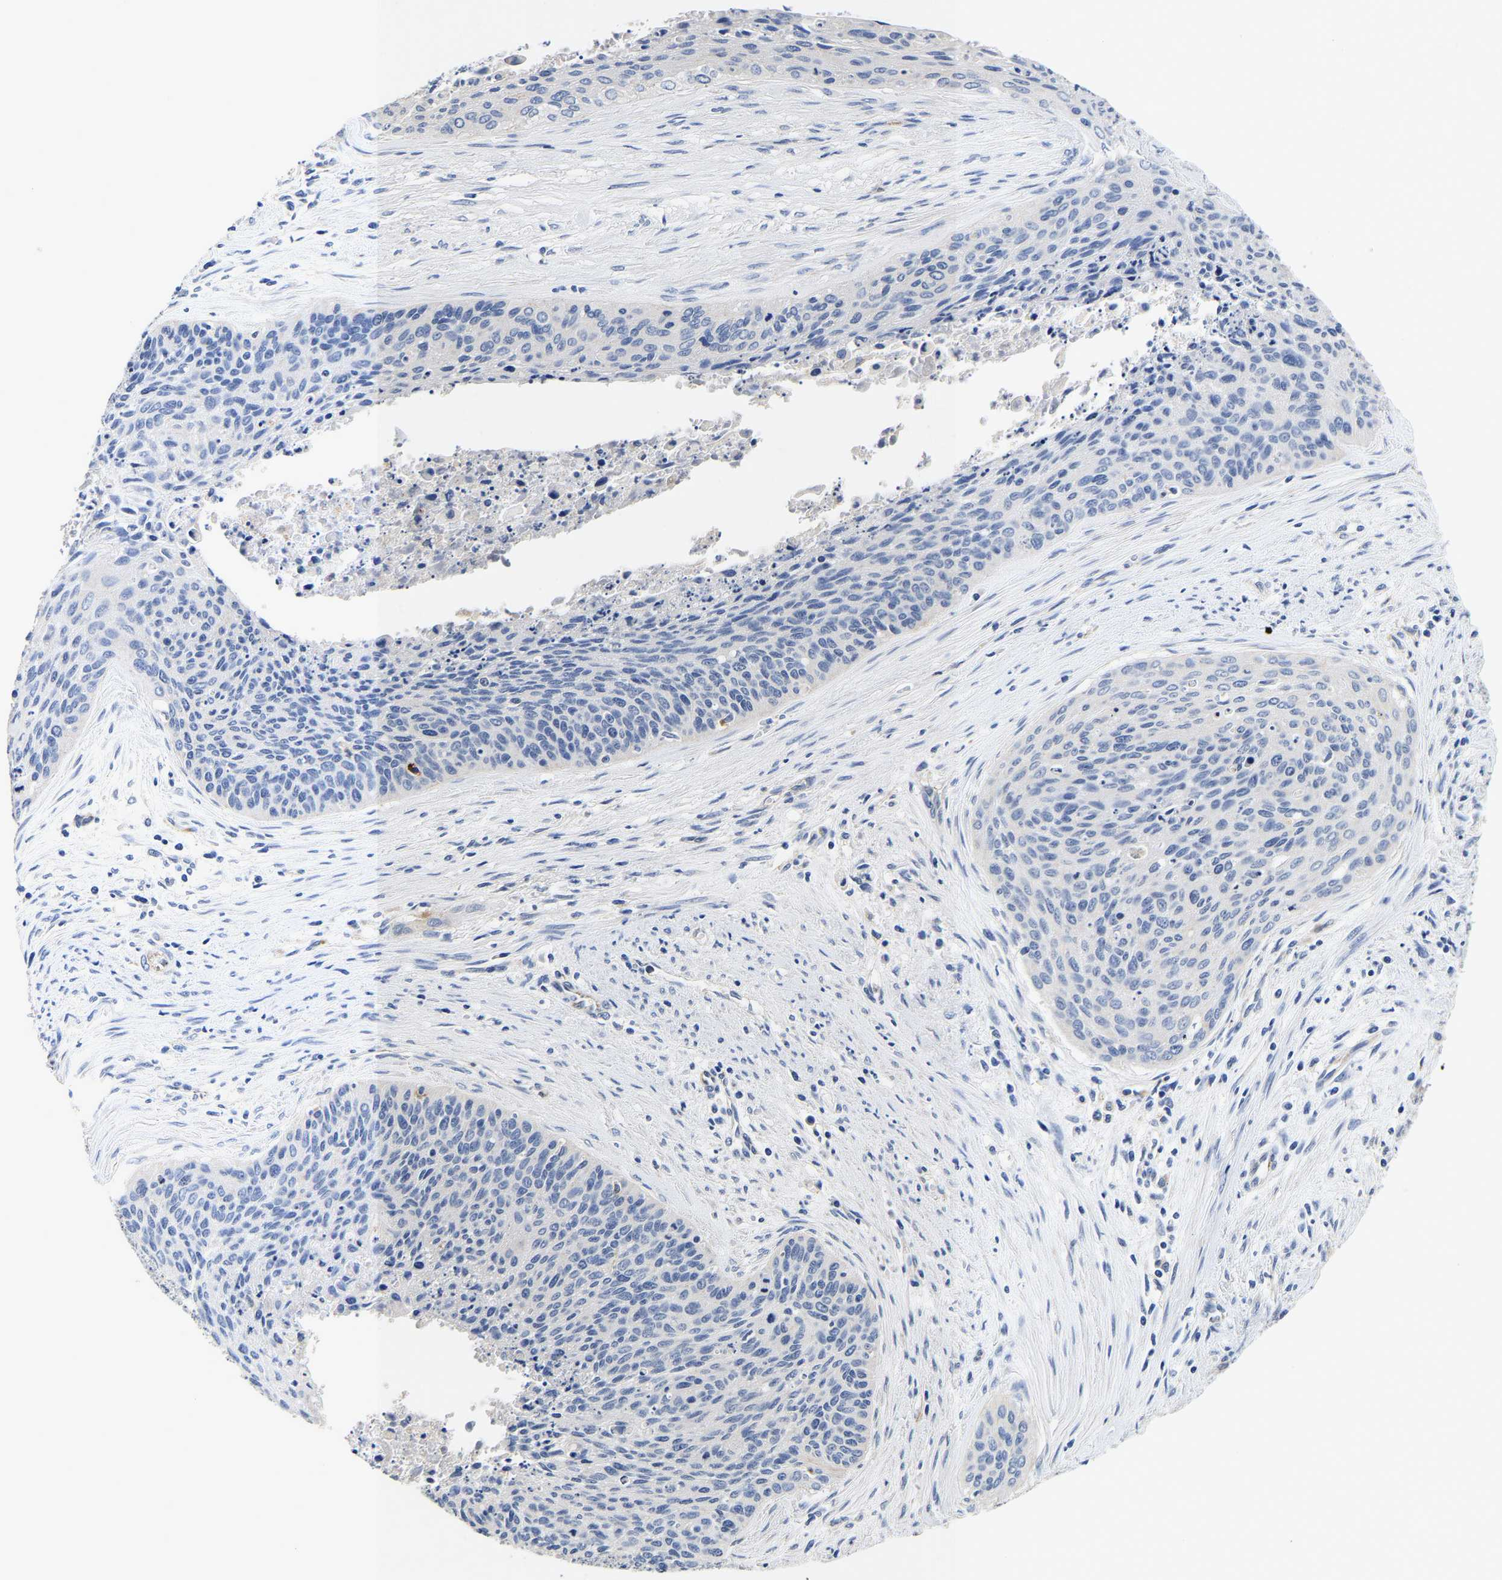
{"staining": {"intensity": "negative", "quantity": "none", "location": "none"}, "tissue": "cervical cancer", "cell_type": "Tumor cells", "image_type": "cancer", "snomed": [{"axis": "morphology", "description": "Squamous cell carcinoma, NOS"}, {"axis": "topography", "description": "Cervix"}], "caption": "A high-resolution micrograph shows immunohistochemistry (IHC) staining of cervical squamous cell carcinoma, which demonstrates no significant positivity in tumor cells.", "gene": "GRN", "patient": {"sex": "female", "age": 55}}